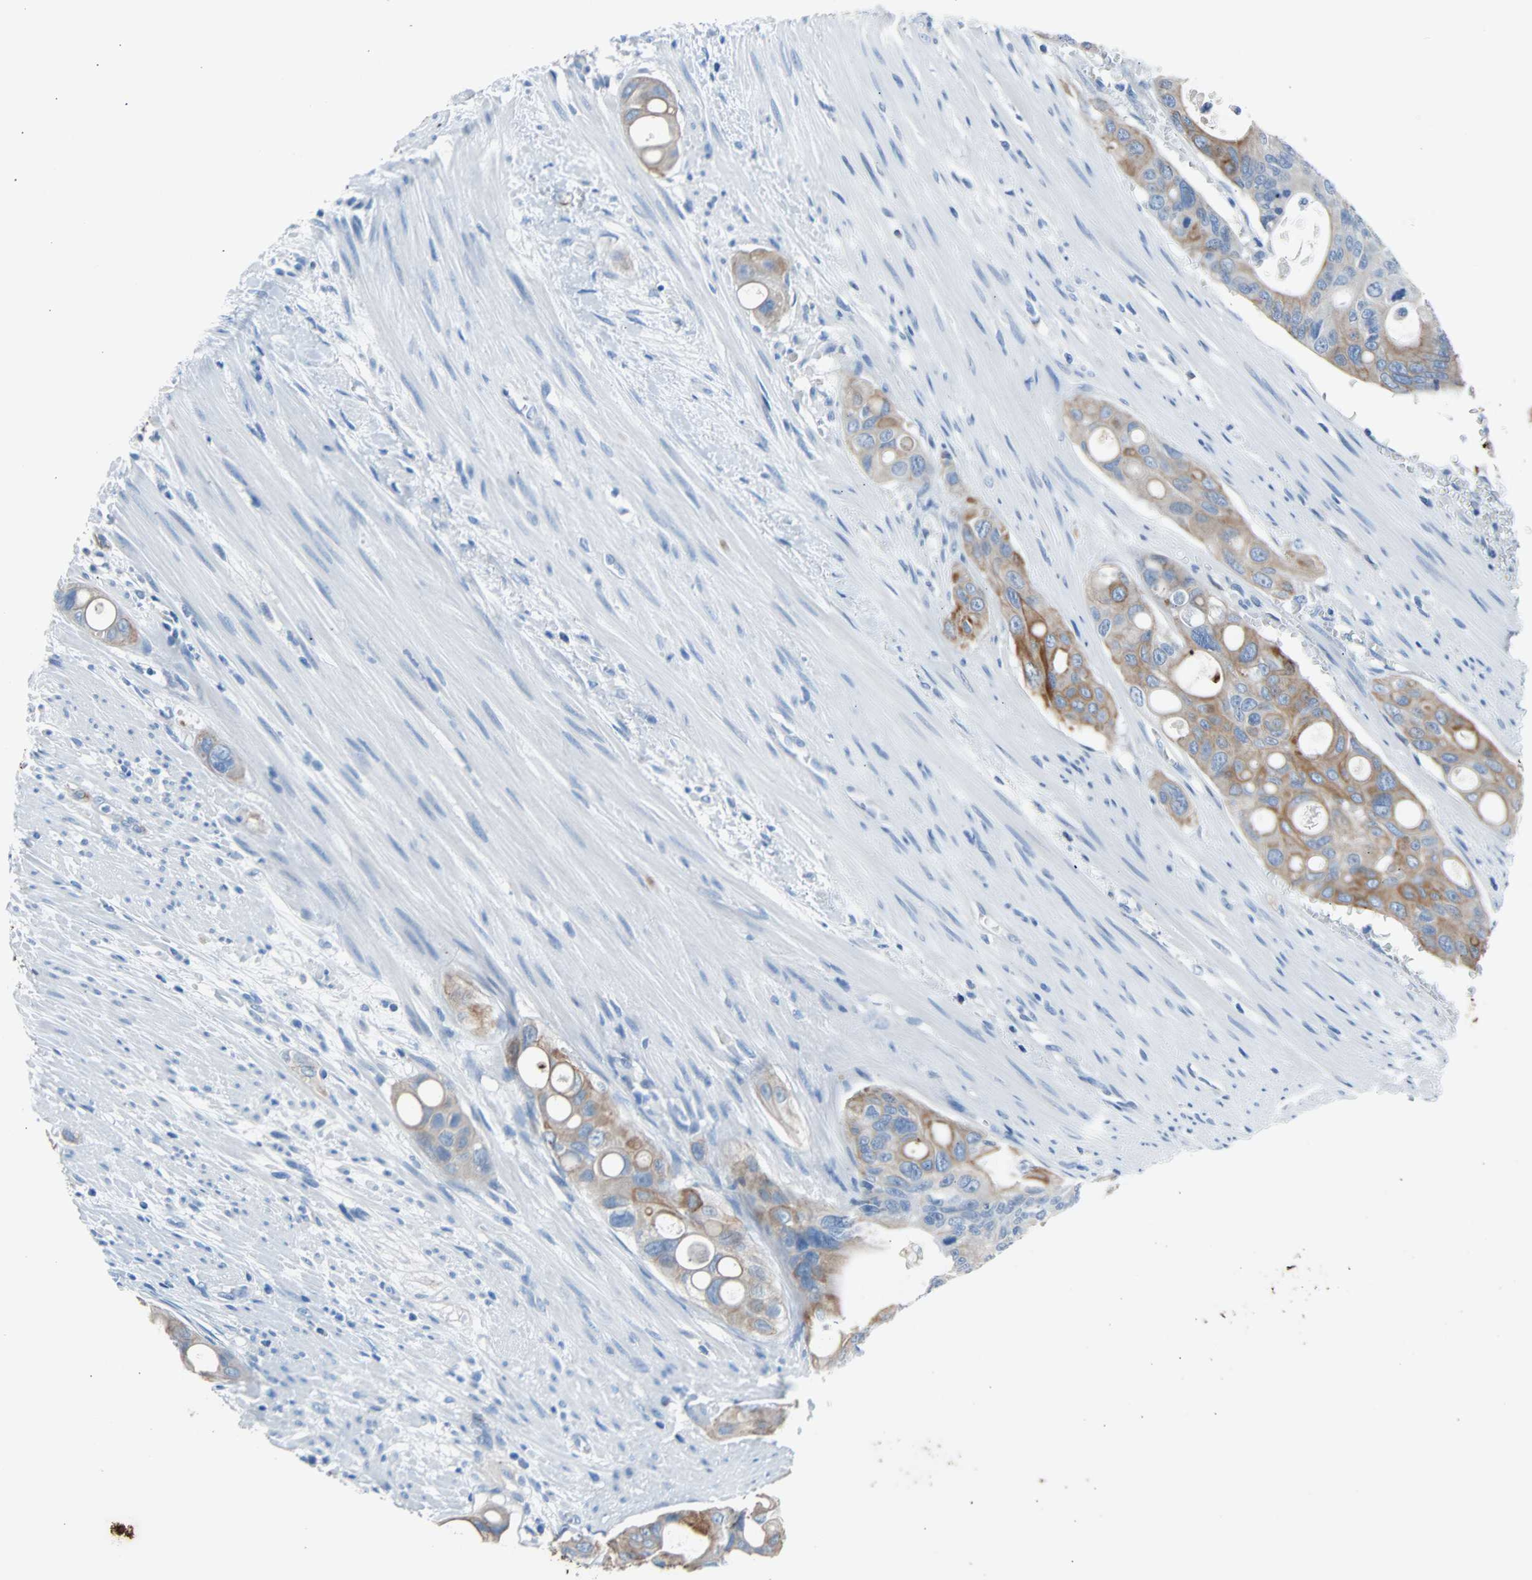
{"staining": {"intensity": "moderate", "quantity": ">75%", "location": "cytoplasmic/membranous"}, "tissue": "colorectal cancer", "cell_type": "Tumor cells", "image_type": "cancer", "snomed": [{"axis": "morphology", "description": "Adenocarcinoma, NOS"}, {"axis": "topography", "description": "Colon"}], "caption": "Brown immunohistochemical staining in human colorectal cancer exhibits moderate cytoplasmic/membranous staining in about >75% of tumor cells.", "gene": "KRT7", "patient": {"sex": "female", "age": 57}}